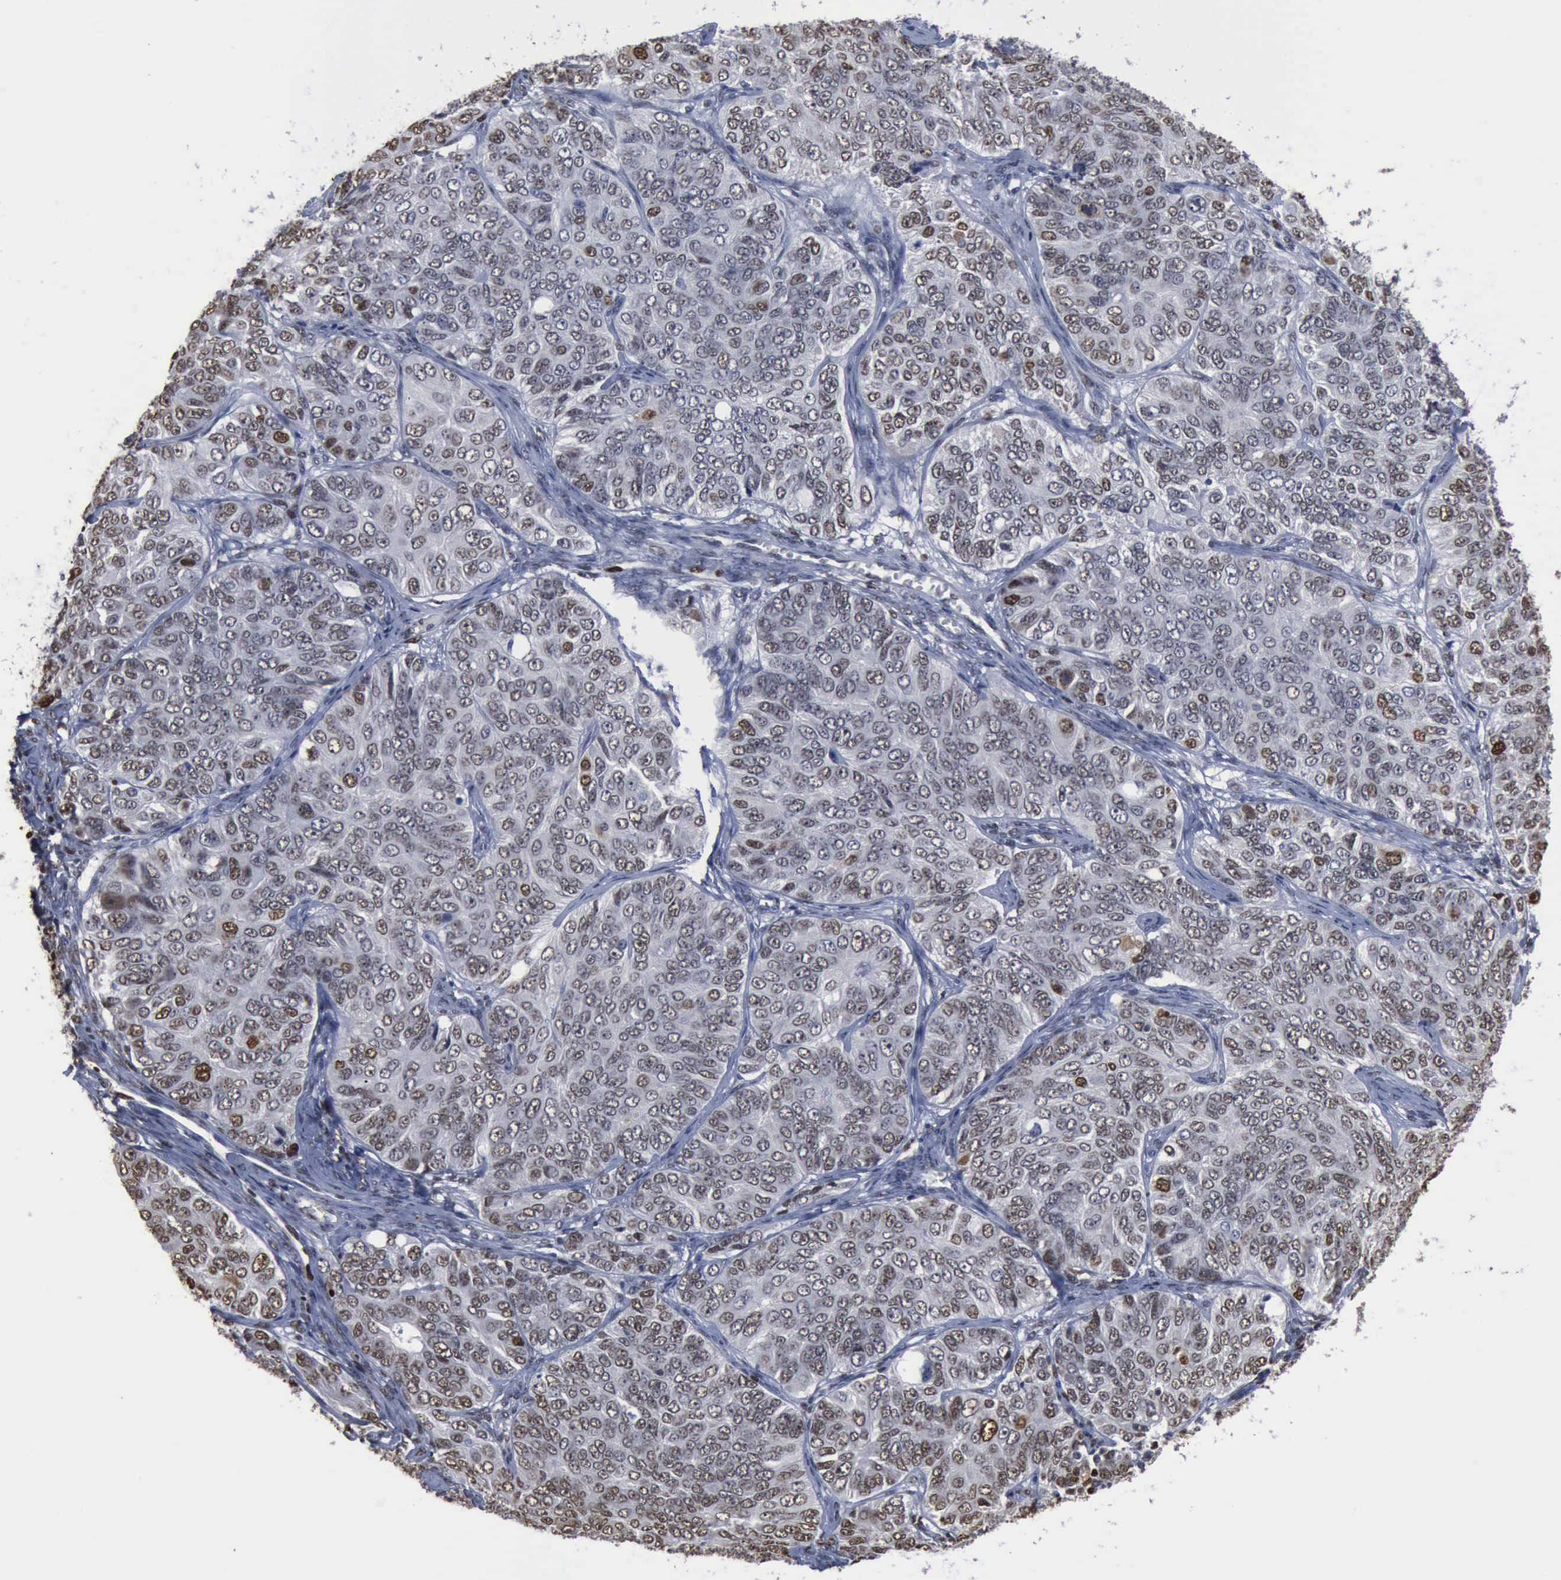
{"staining": {"intensity": "weak", "quantity": "<25%", "location": "nuclear"}, "tissue": "ovarian cancer", "cell_type": "Tumor cells", "image_type": "cancer", "snomed": [{"axis": "morphology", "description": "Carcinoma, endometroid"}, {"axis": "topography", "description": "Ovary"}], "caption": "Tumor cells are negative for brown protein staining in ovarian cancer.", "gene": "PCNA", "patient": {"sex": "female", "age": 51}}